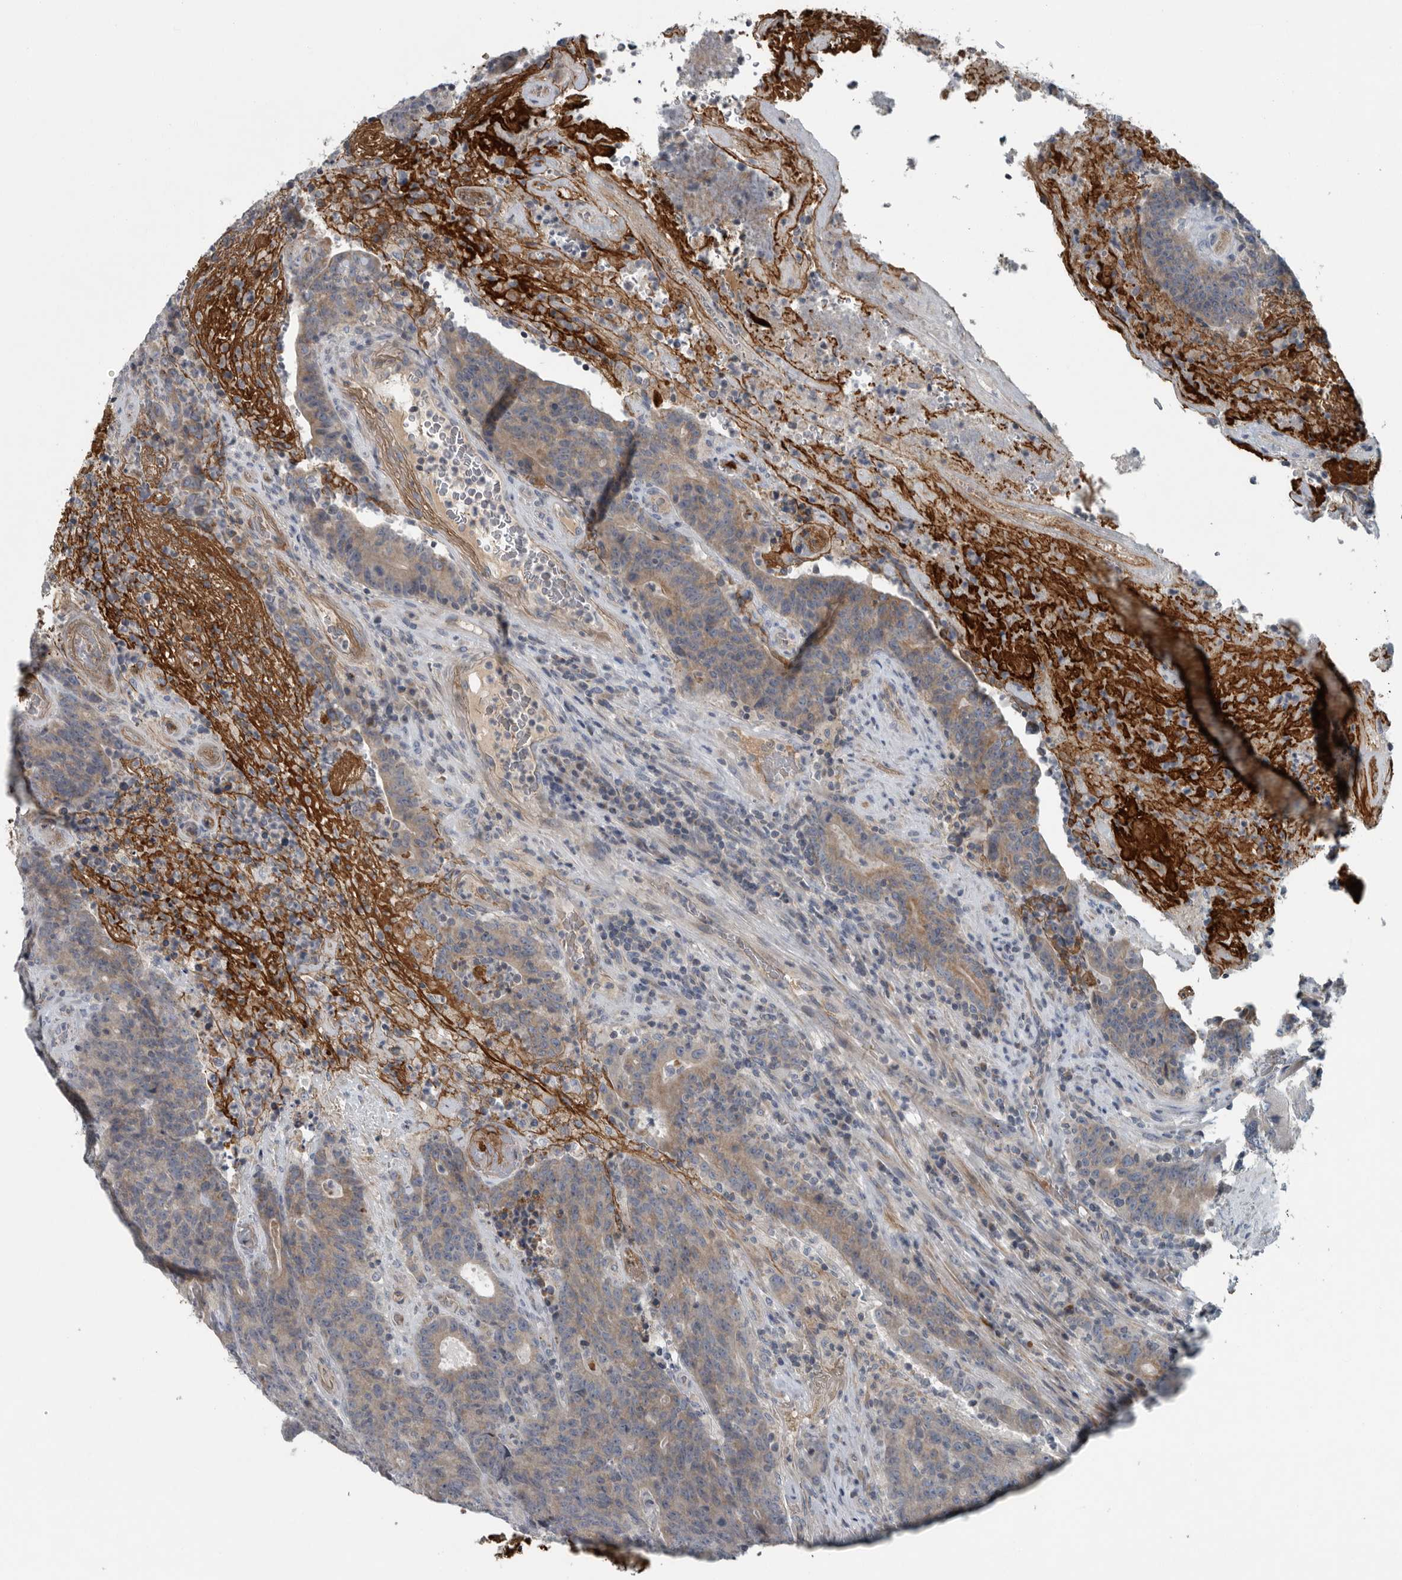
{"staining": {"intensity": "weak", "quantity": ">75%", "location": "cytoplasmic/membranous"}, "tissue": "colorectal cancer", "cell_type": "Tumor cells", "image_type": "cancer", "snomed": [{"axis": "morphology", "description": "Normal tissue, NOS"}, {"axis": "morphology", "description": "Adenocarcinoma, NOS"}, {"axis": "topography", "description": "Colon"}], "caption": "Protein analysis of colorectal cancer (adenocarcinoma) tissue shows weak cytoplasmic/membranous positivity in approximately >75% of tumor cells.", "gene": "MPP3", "patient": {"sex": "female", "age": 75}}